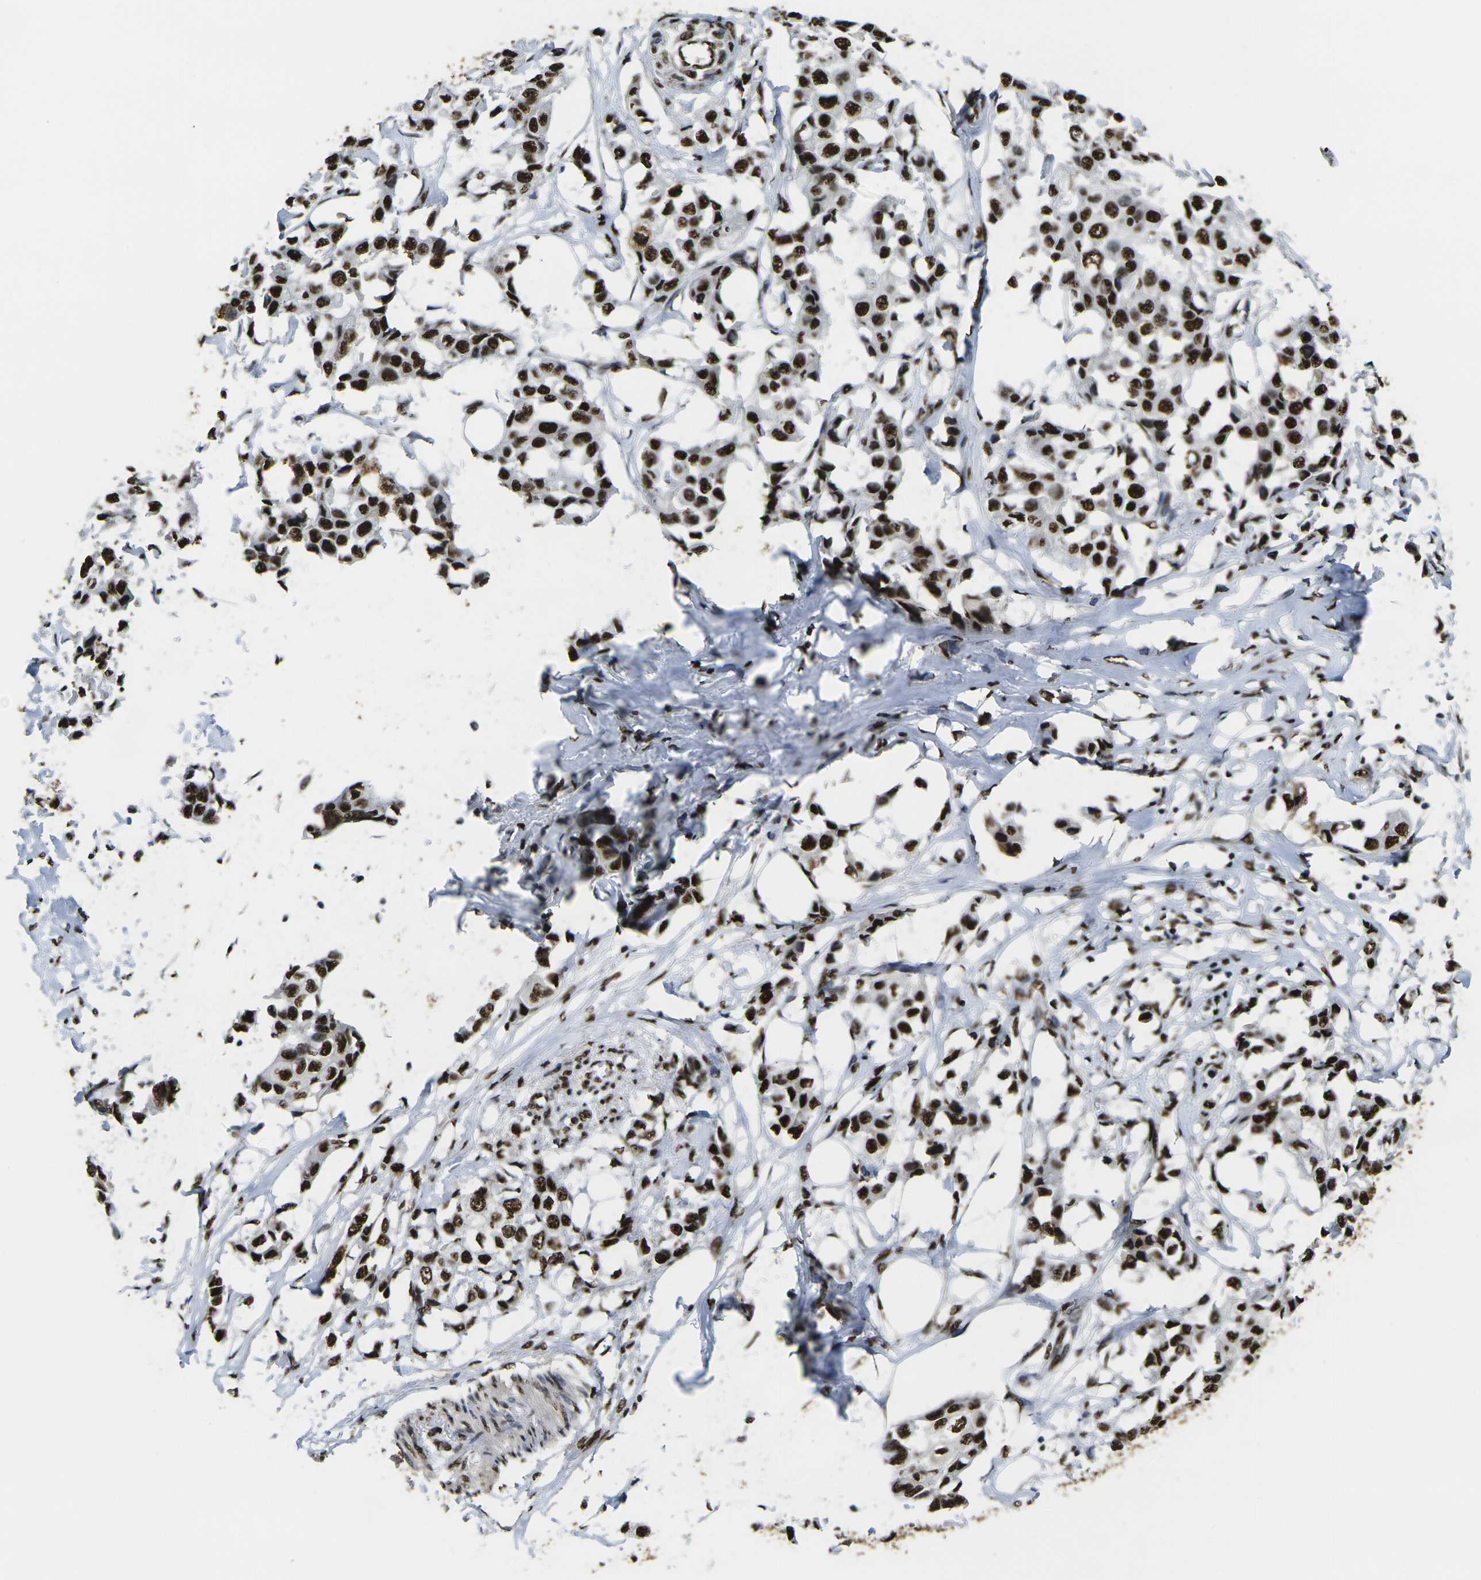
{"staining": {"intensity": "strong", "quantity": ">75%", "location": "nuclear"}, "tissue": "breast cancer", "cell_type": "Tumor cells", "image_type": "cancer", "snomed": [{"axis": "morphology", "description": "Duct carcinoma"}, {"axis": "topography", "description": "Breast"}], "caption": "This histopathology image reveals IHC staining of human breast cancer, with high strong nuclear positivity in about >75% of tumor cells.", "gene": "SMARCC1", "patient": {"sex": "female", "age": 80}}